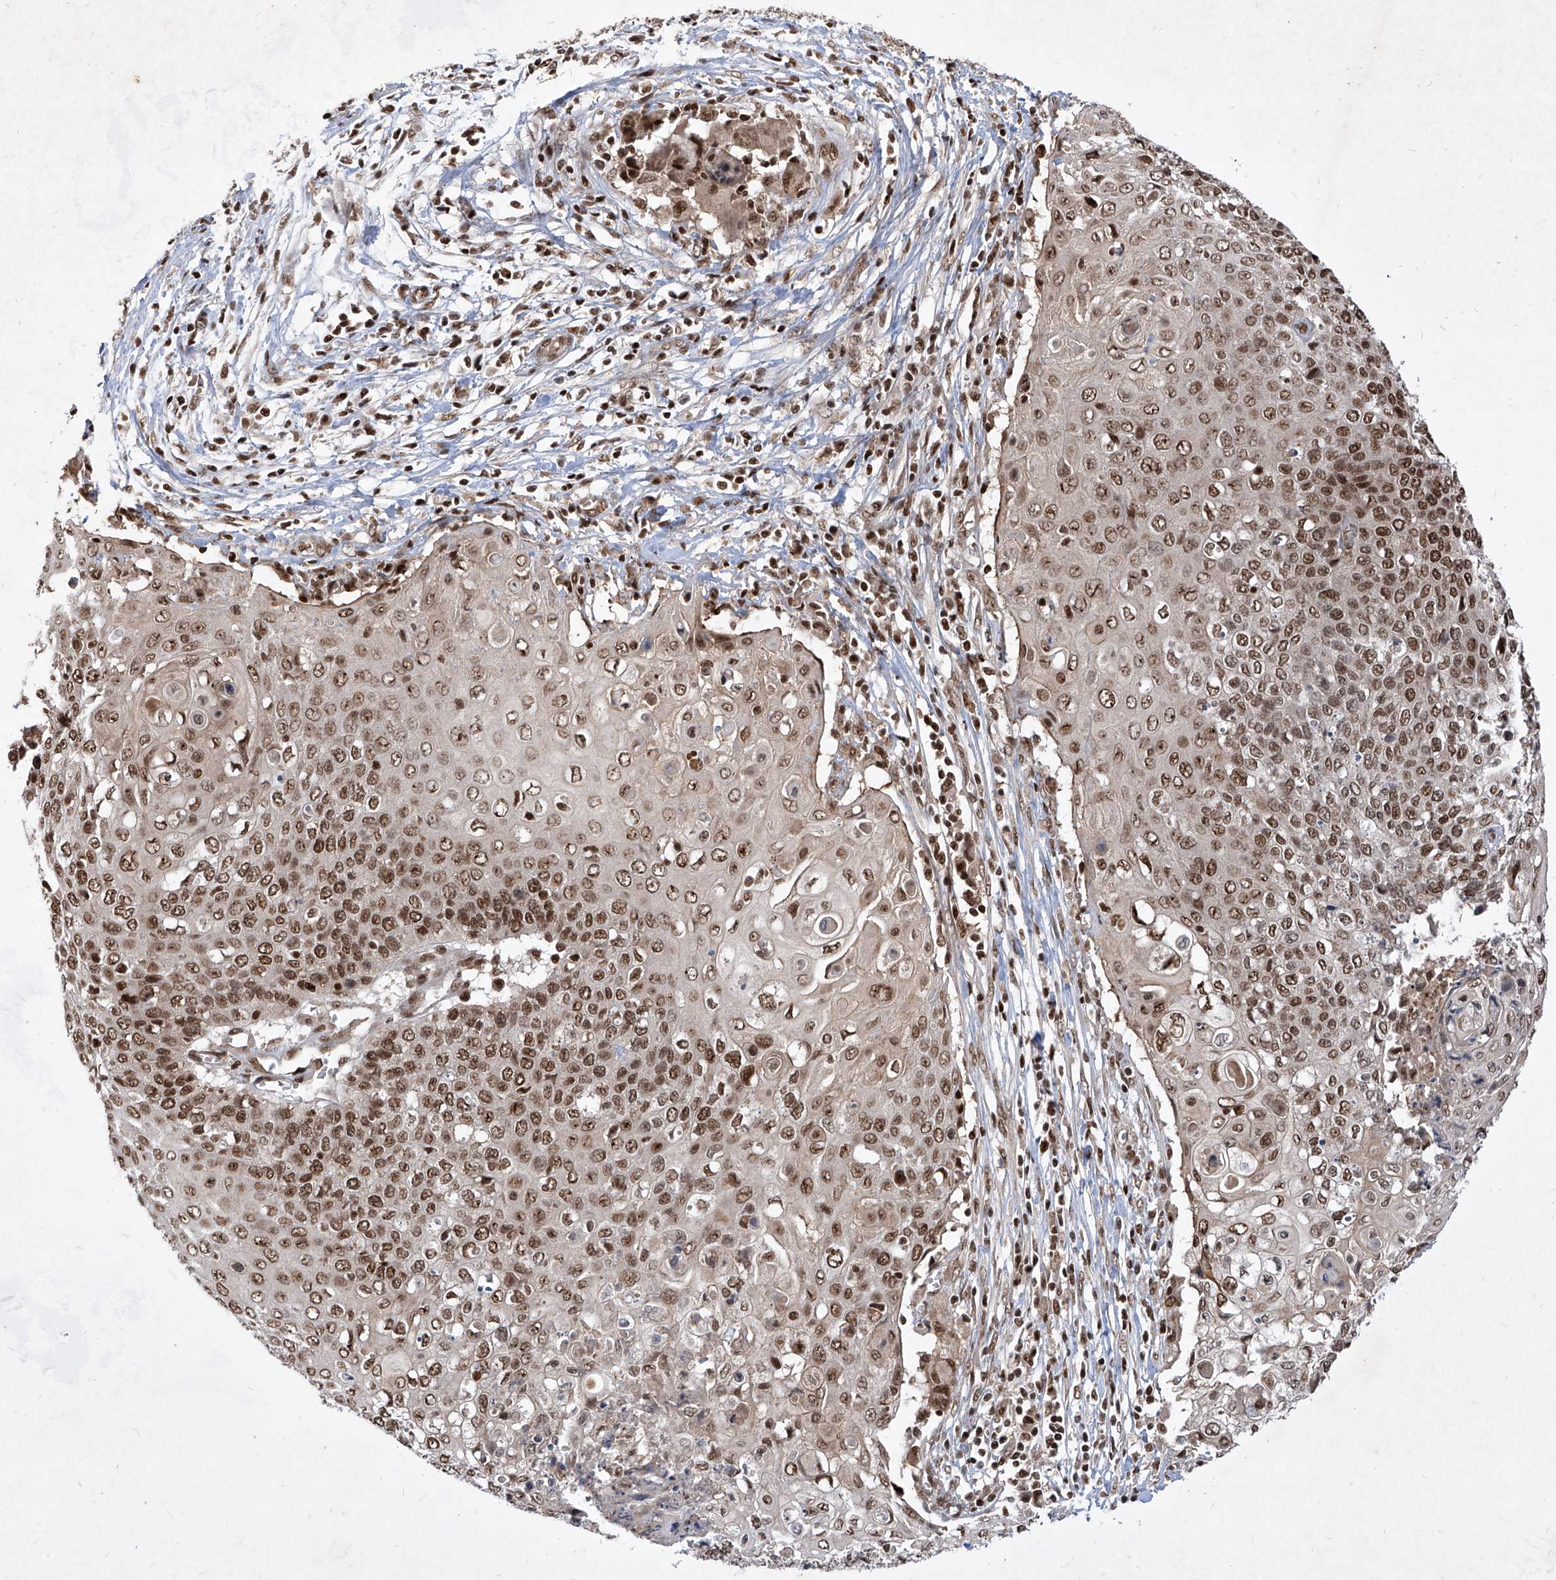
{"staining": {"intensity": "moderate", "quantity": ">75%", "location": "nuclear"}, "tissue": "cervical cancer", "cell_type": "Tumor cells", "image_type": "cancer", "snomed": [{"axis": "morphology", "description": "Squamous cell carcinoma, NOS"}, {"axis": "topography", "description": "Cervix"}], "caption": "Immunohistochemical staining of human squamous cell carcinoma (cervical) reveals medium levels of moderate nuclear staining in about >75% of tumor cells. The staining was performed using DAB, with brown indicating positive protein expression. Nuclei are stained blue with hematoxylin.", "gene": "IRF2", "patient": {"sex": "female", "age": 39}}